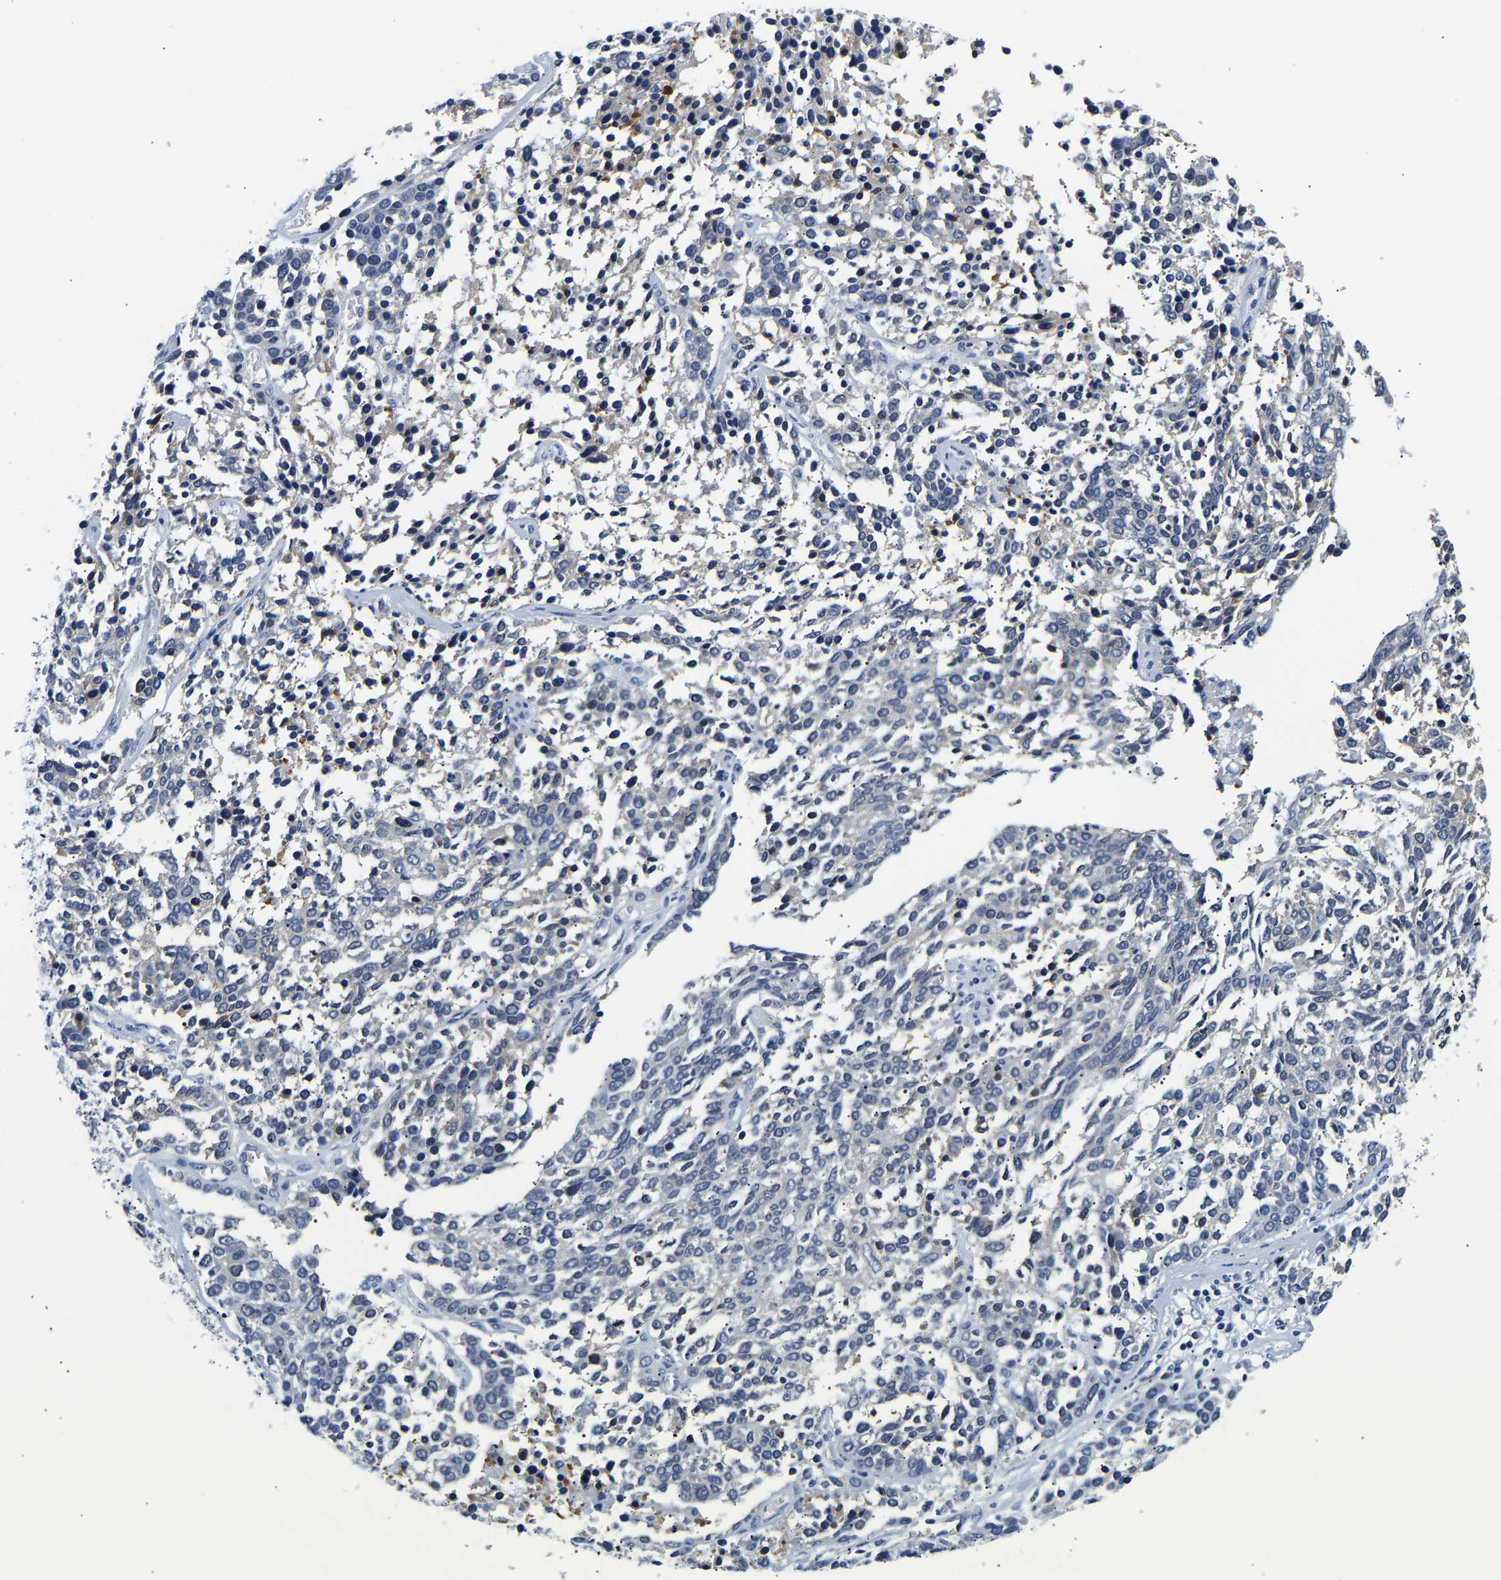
{"staining": {"intensity": "negative", "quantity": "none", "location": "none"}, "tissue": "ovarian cancer", "cell_type": "Tumor cells", "image_type": "cancer", "snomed": [{"axis": "morphology", "description": "Cystadenocarcinoma, serous, NOS"}, {"axis": "topography", "description": "Ovary"}], "caption": "The immunohistochemistry (IHC) photomicrograph has no significant positivity in tumor cells of serous cystadenocarcinoma (ovarian) tissue.", "gene": "UCHL3", "patient": {"sex": "female", "age": 44}}